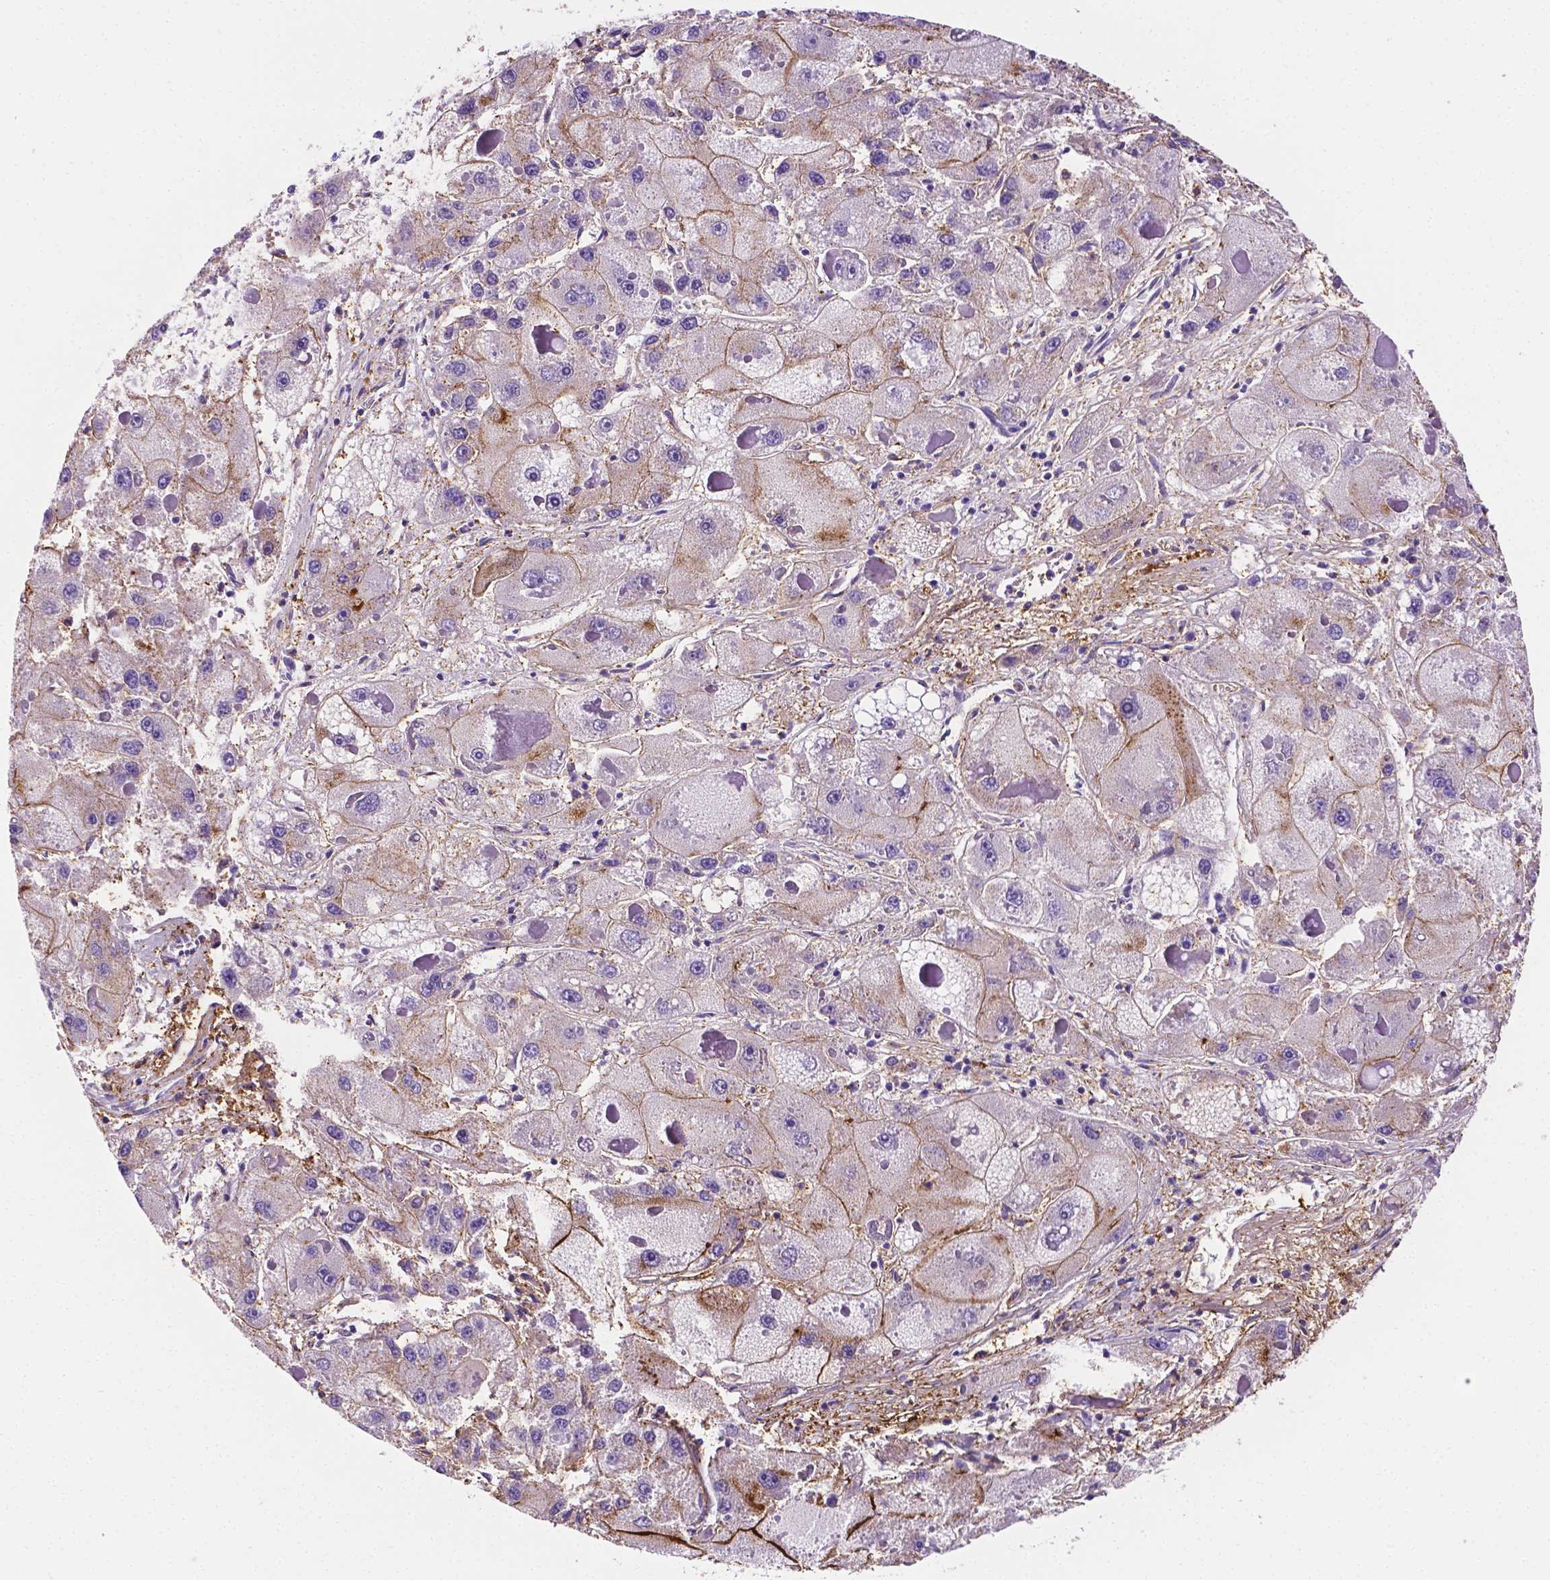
{"staining": {"intensity": "moderate", "quantity": "<25%", "location": "cytoplasmic/membranous"}, "tissue": "liver cancer", "cell_type": "Tumor cells", "image_type": "cancer", "snomed": [{"axis": "morphology", "description": "Carcinoma, Hepatocellular, NOS"}, {"axis": "topography", "description": "Liver"}], "caption": "This micrograph shows immunohistochemistry (IHC) staining of human hepatocellular carcinoma (liver), with low moderate cytoplasmic/membranous staining in about <25% of tumor cells.", "gene": "APOE", "patient": {"sex": "female", "age": 73}}